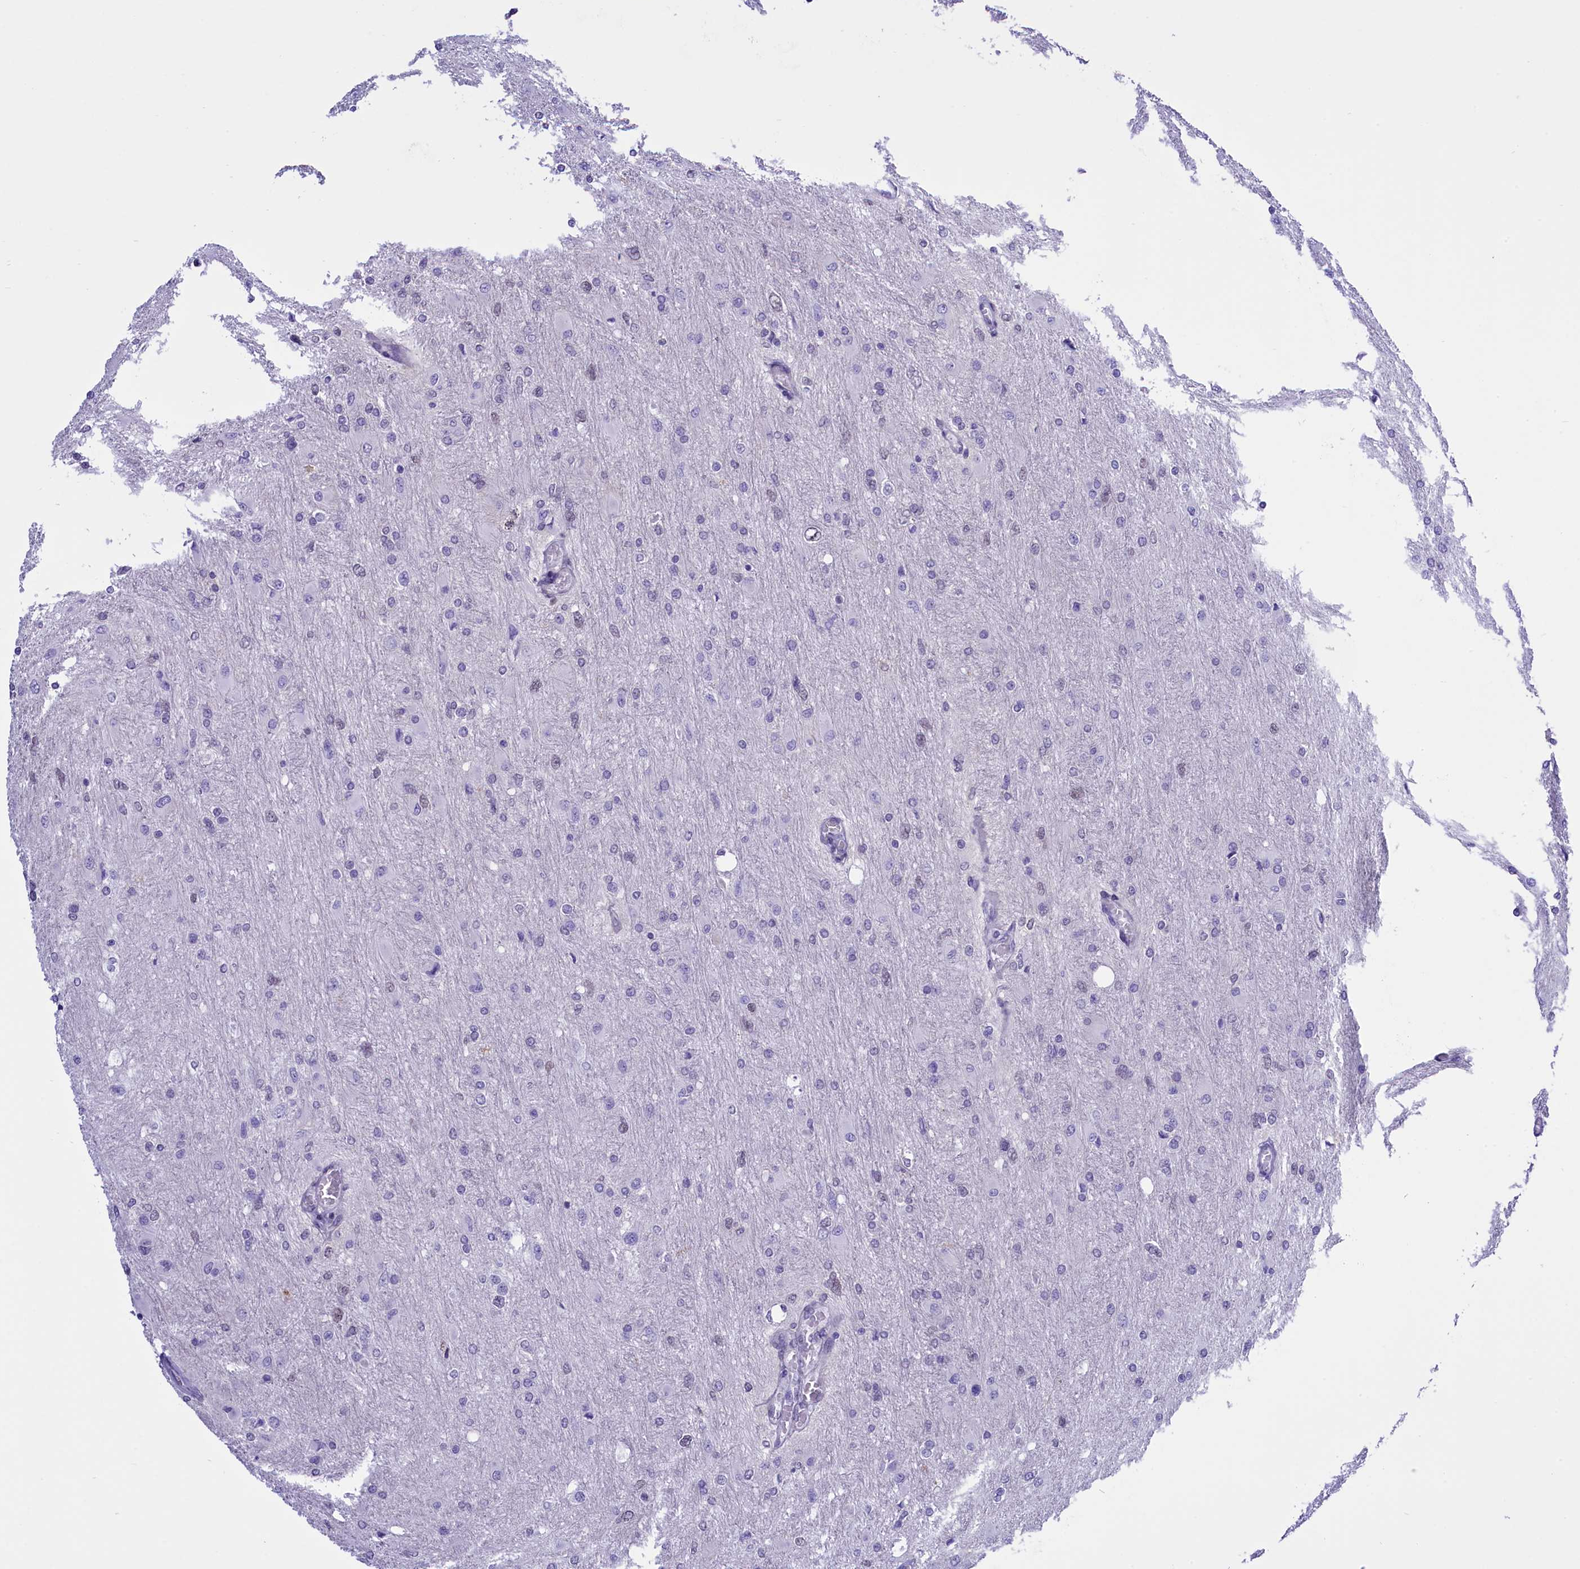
{"staining": {"intensity": "negative", "quantity": "none", "location": "none"}, "tissue": "glioma", "cell_type": "Tumor cells", "image_type": "cancer", "snomed": [{"axis": "morphology", "description": "Glioma, malignant, High grade"}, {"axis": "topography", "description": "Cerebral cortex"}], "caption": "An immunohistochemistry (IHC) micrograph of glioma is shown. There is no staining in tumor cells of glioma. (DAB immunohistochemistry (IHC), high magnification).", "gene": "RPS6KB1", "patient": {"sex": "female", "age": 36}}